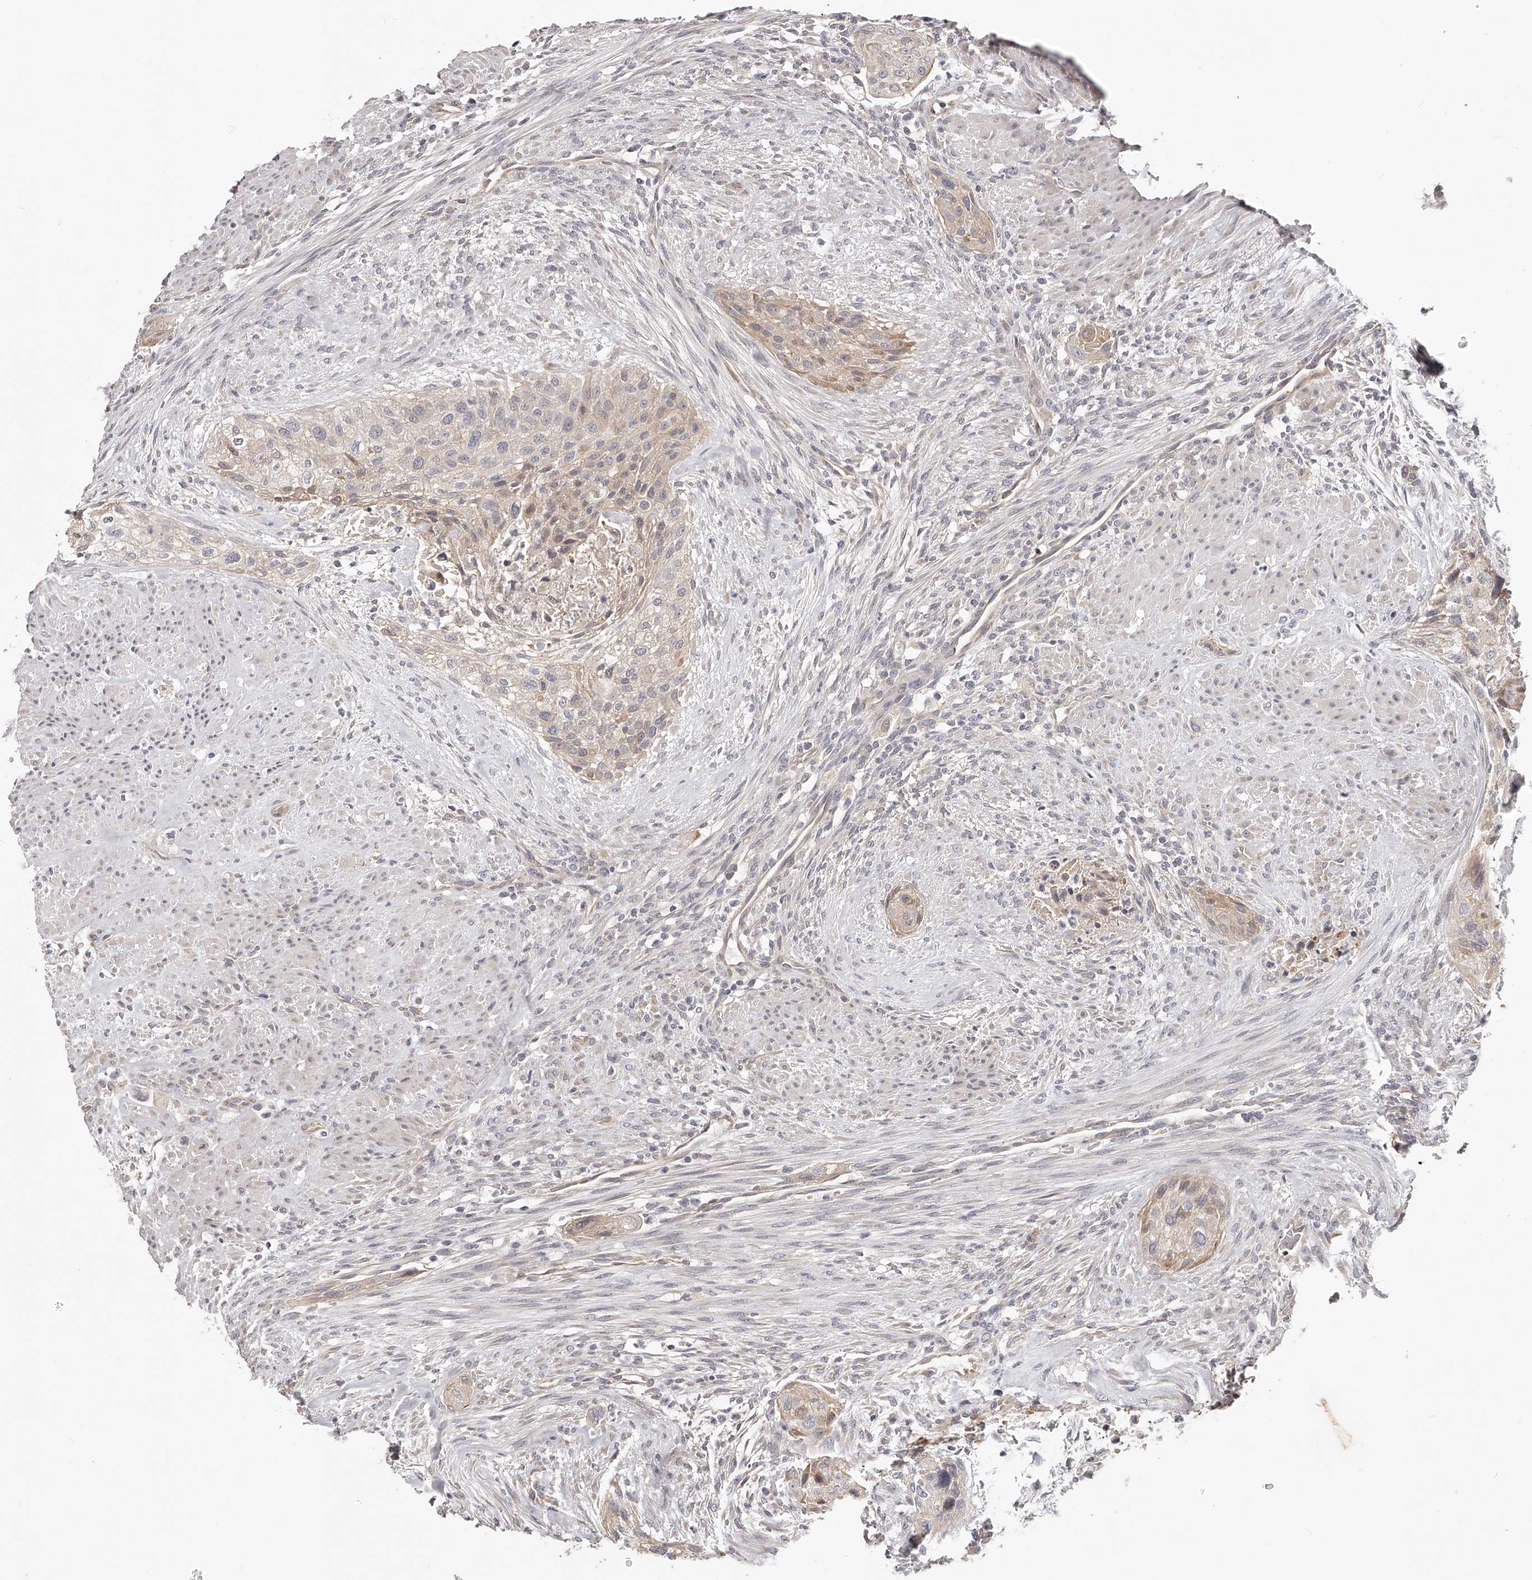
{"staining": {"intensity": "weak", "quantity": "<25%", "location": "cytoplasmic/membranous"}, "tissue": "urothelial cancer", "cell_type": "Tumor cells", "image_type": "cancer", "snomed": [{"axis": "morphology", "description": "Urothelial carcinoma, High grade"}, {"axis": "topography", "description": "Urinary bladder"}], "caption": "DAB (3,3'-diaminobenzidine) immunohistochemical staining of urothelial cancer displays no significant positivity in tumor cells.", "gene": "ZNF582", "patient": {"sex": "male", "age": 35}}